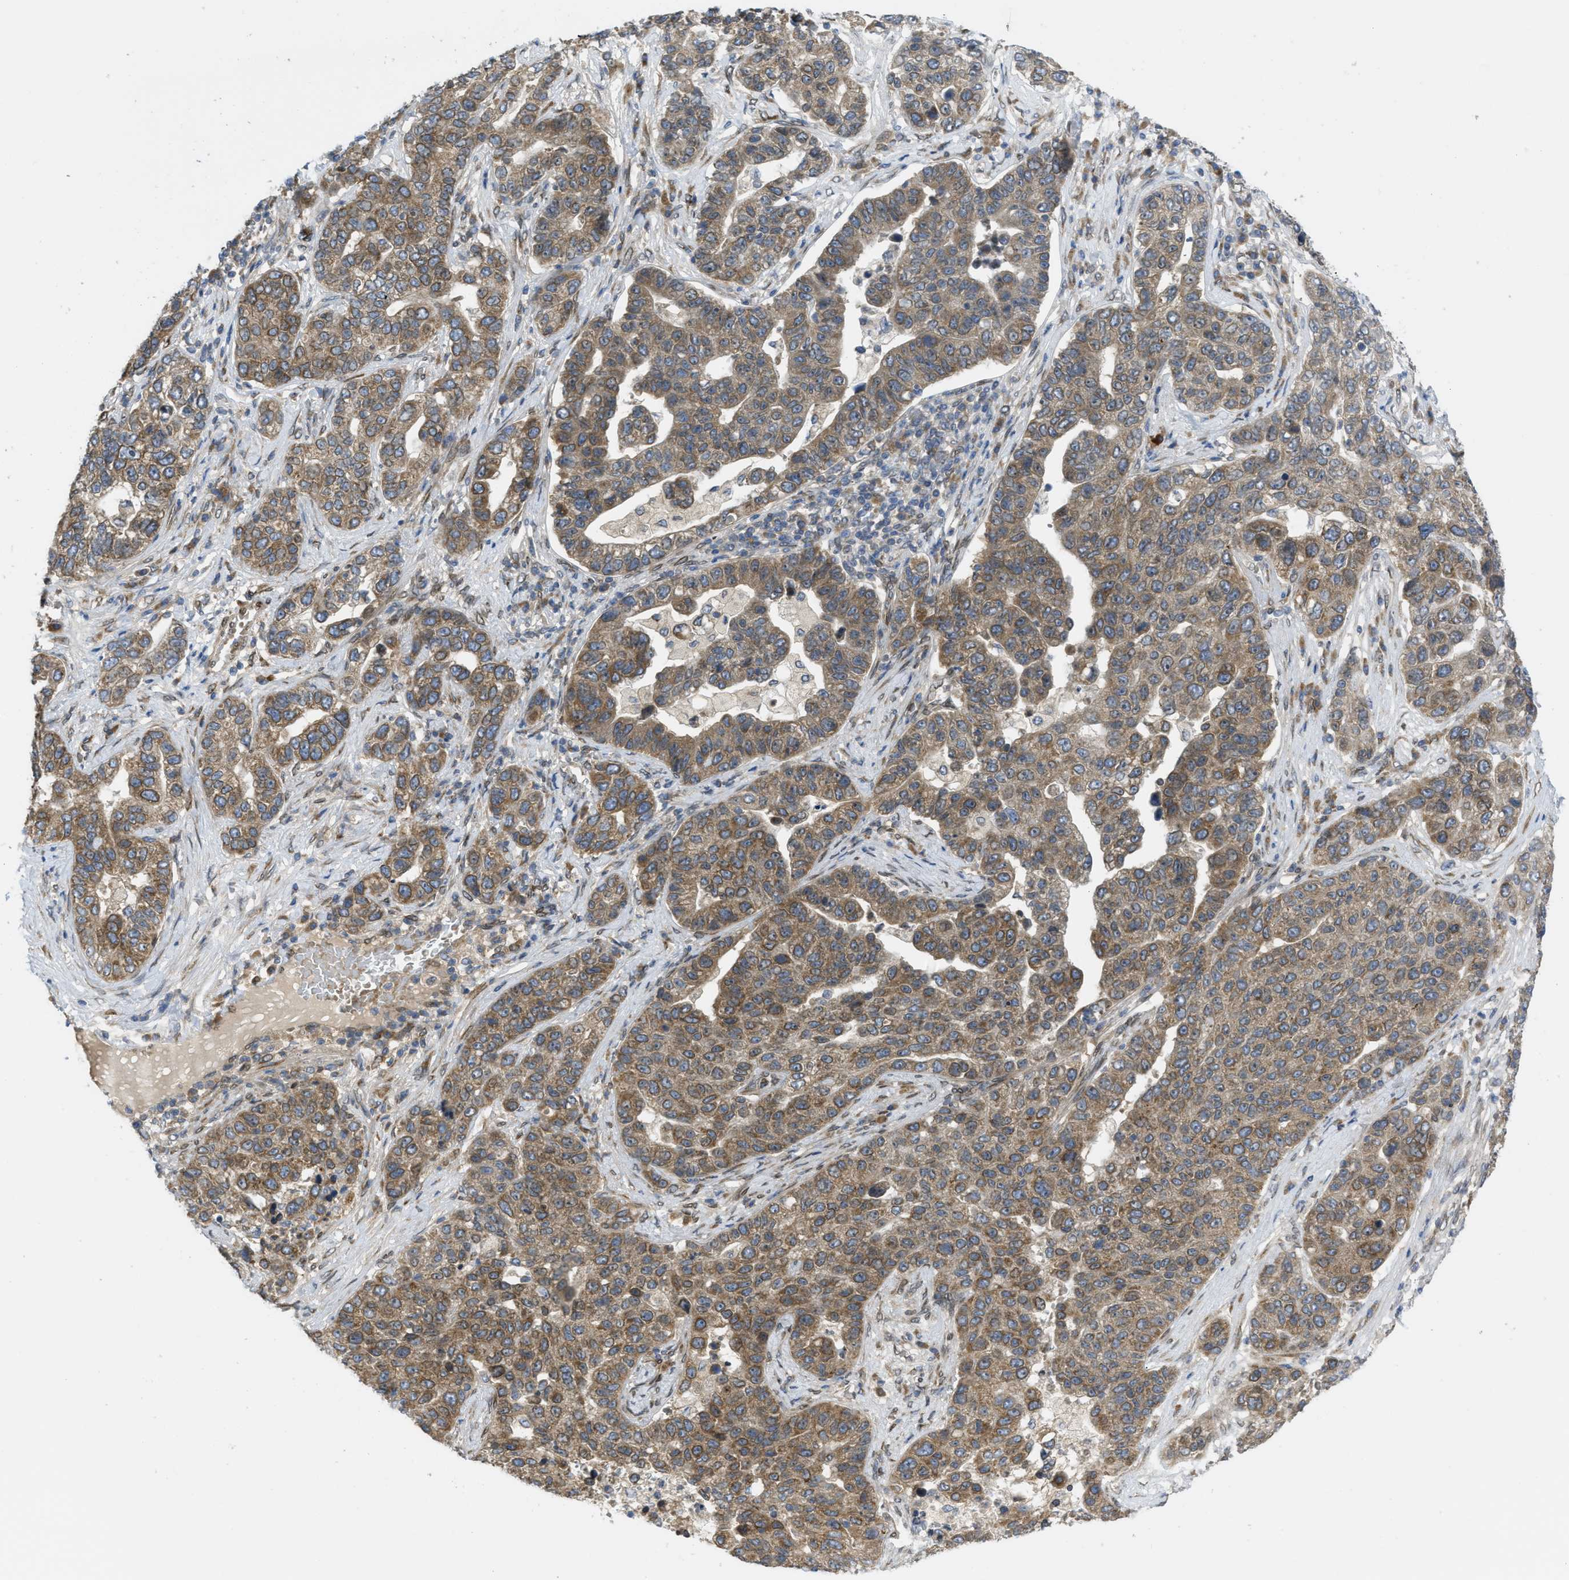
{"staining": {"intensity": "moderate", "quantity": ">75%", "location": "cytoplasmic/membranous"}, "tissue": "pancreatic cancer", "cell_type": "Tumor cells", "image_type": "cancer", "snomed": [{"axis": "morphology", "description": "Adenocarcinoma, NOS"}, {"axis": "topography", "description": "Pancreas"}], "caption": "A photomicrograph of pancreatic adenocarcinoma stained for a protein shows moderate cytoplasmic/membranous brown staining in tumor cells.", "gene": "EIF2AK3", "patient": {"sex": "female", "age": 61}}